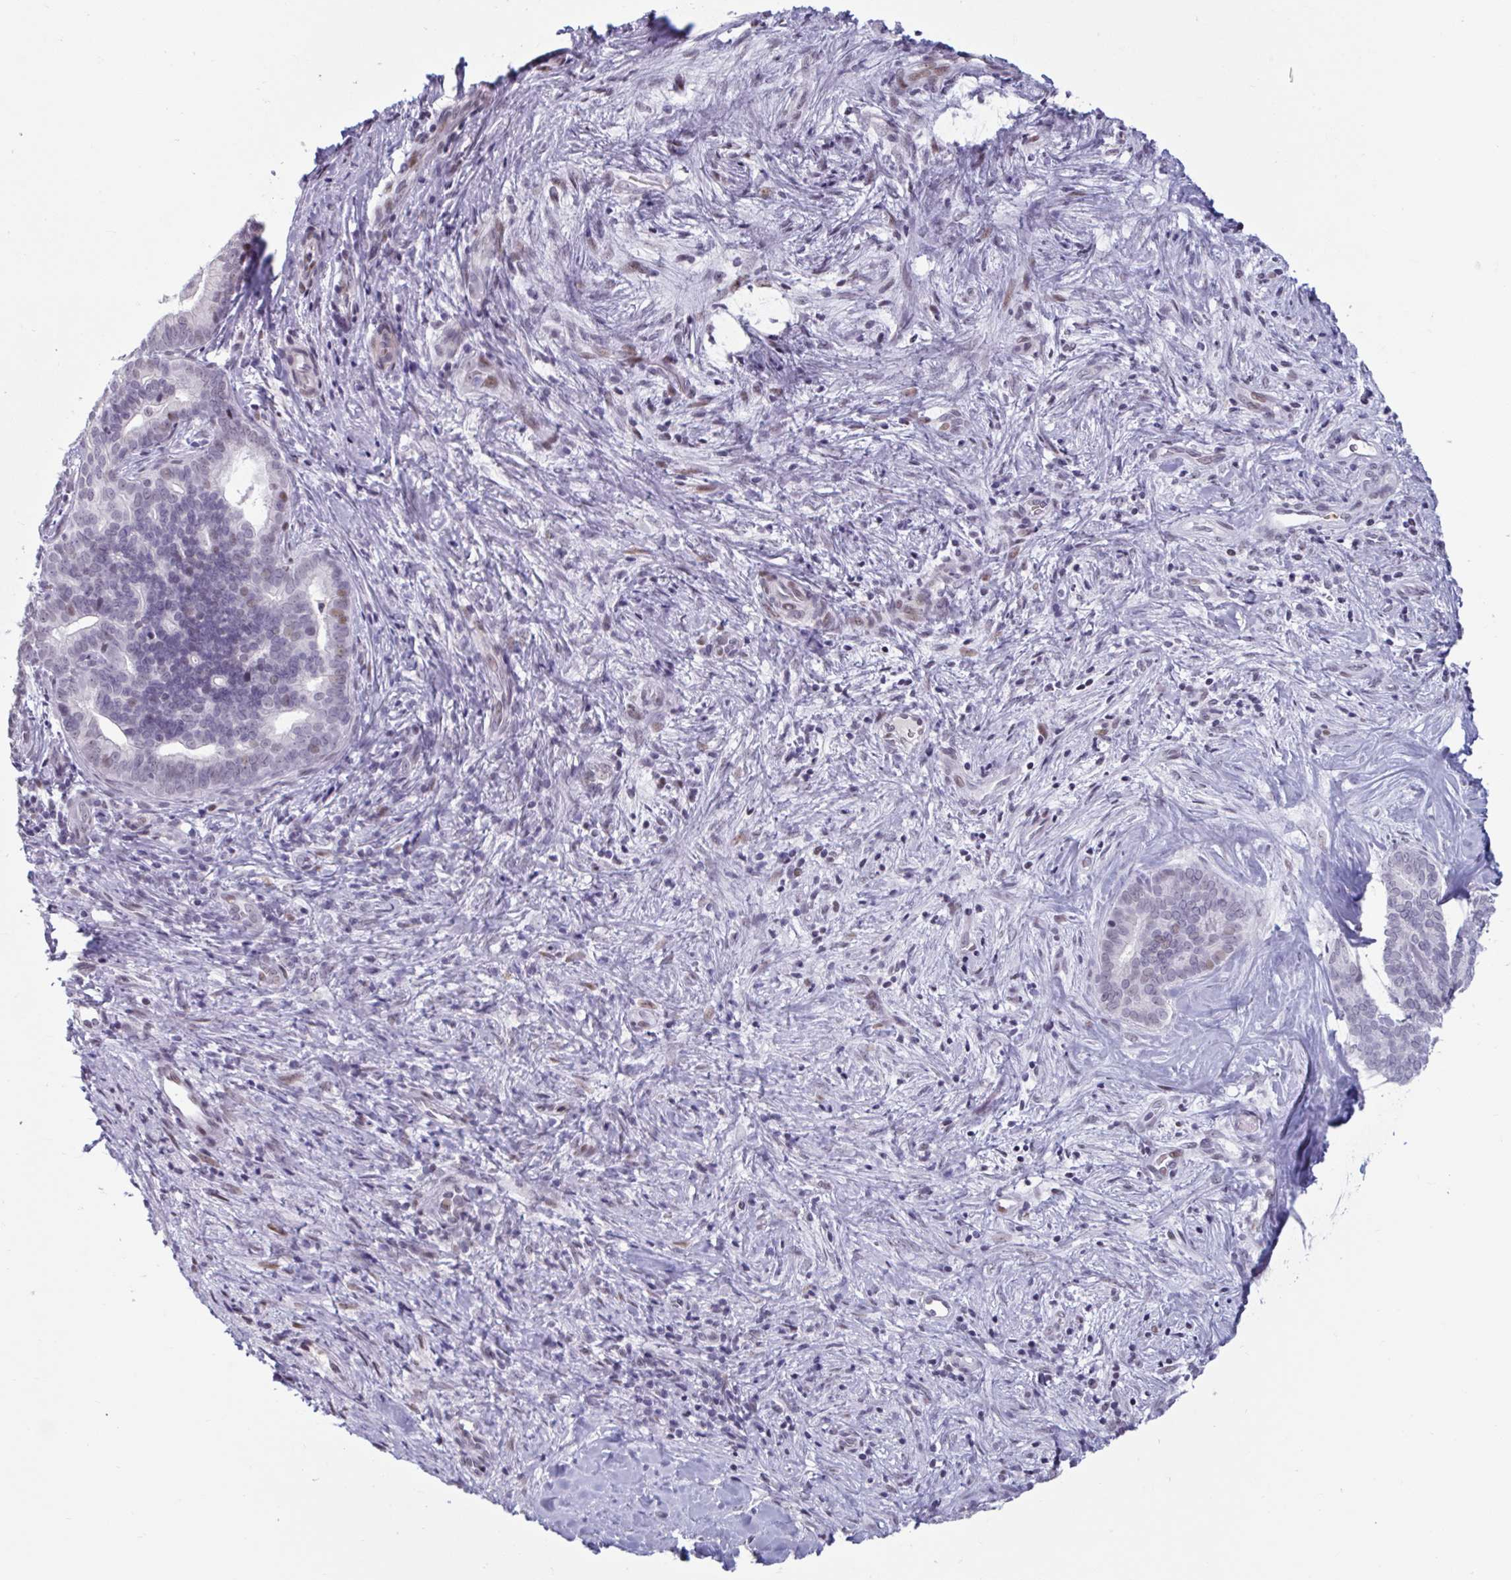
{"staining": {"intensity": "weak", "quantity": "<25%", "location": "nuclear"}, "tissue": "liver cancer", "cell_type": "Tumor cells", "image_type": "cancer", "snomed": [{"axis": "morphology", "description": "Cholangiocarcinoma"}, {"axis": "topography", "description": "Liver"}], "caption": "The micrograph shows no staining of tumor cells in liver cancer (cholangiocarcinoma).", "gene": "HSD17B6", "patient": {"sex": "female", "age": 64}}